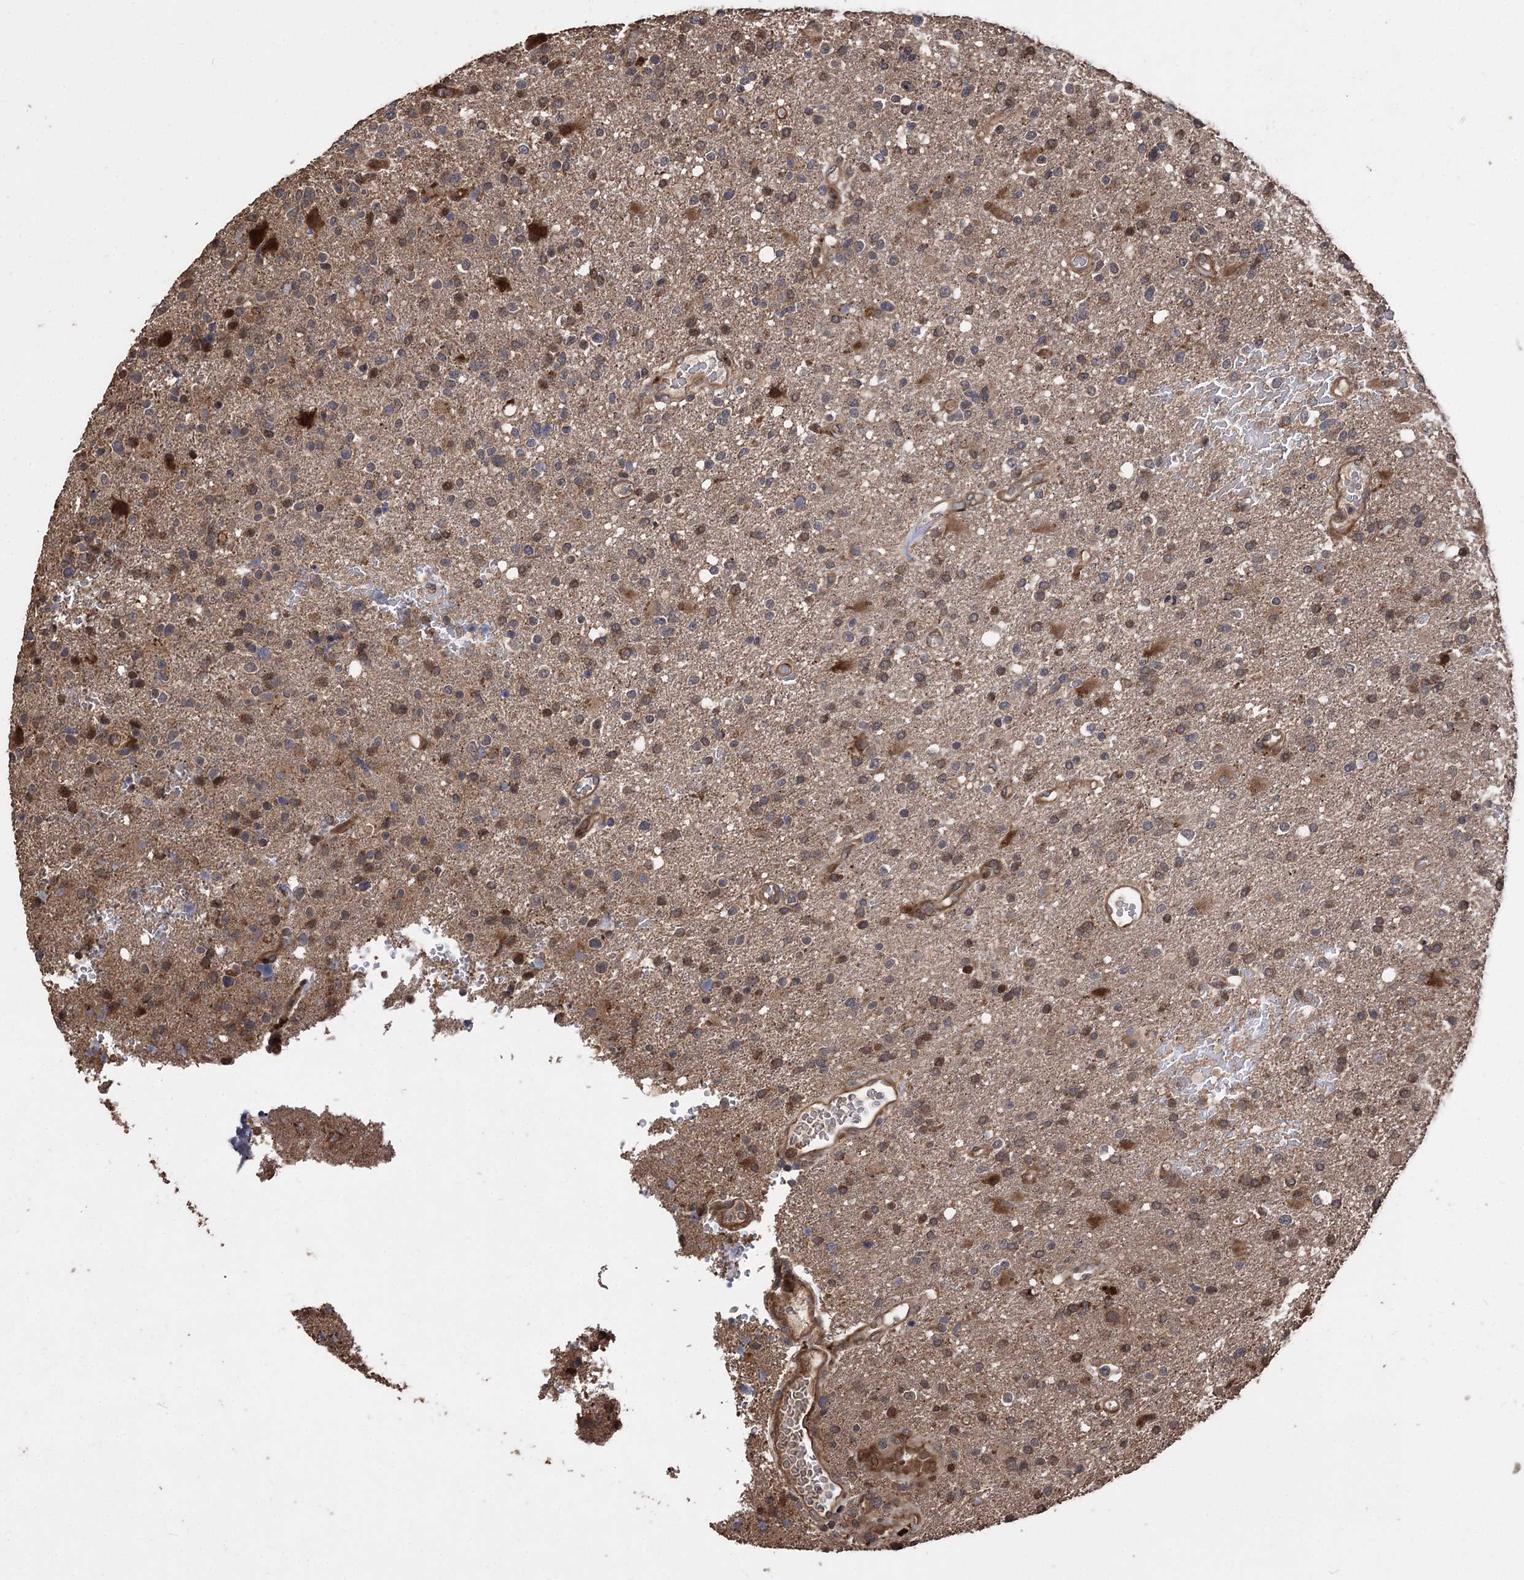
{"staining": {"intensity": "moderate", "quantity": "<25%", "location": "cytoplasmic/membranous"}, "tissue": "glioma", "cell_type": "Tumor cells", "image_type": "cancer", "snomed": [{"axis": "morphology", "description": "Glioma, malignant, High grade"}, {"axis": "topography", "description": "Brain"}], "caption": "Human glioma stained for a protein (brown) demonstrates moderate cytoplasmic/membranous positive positivity in approximately <25% of tumor cells.", "gene": "RASSF3", "patient": {"sex": "male", "age": 72}}